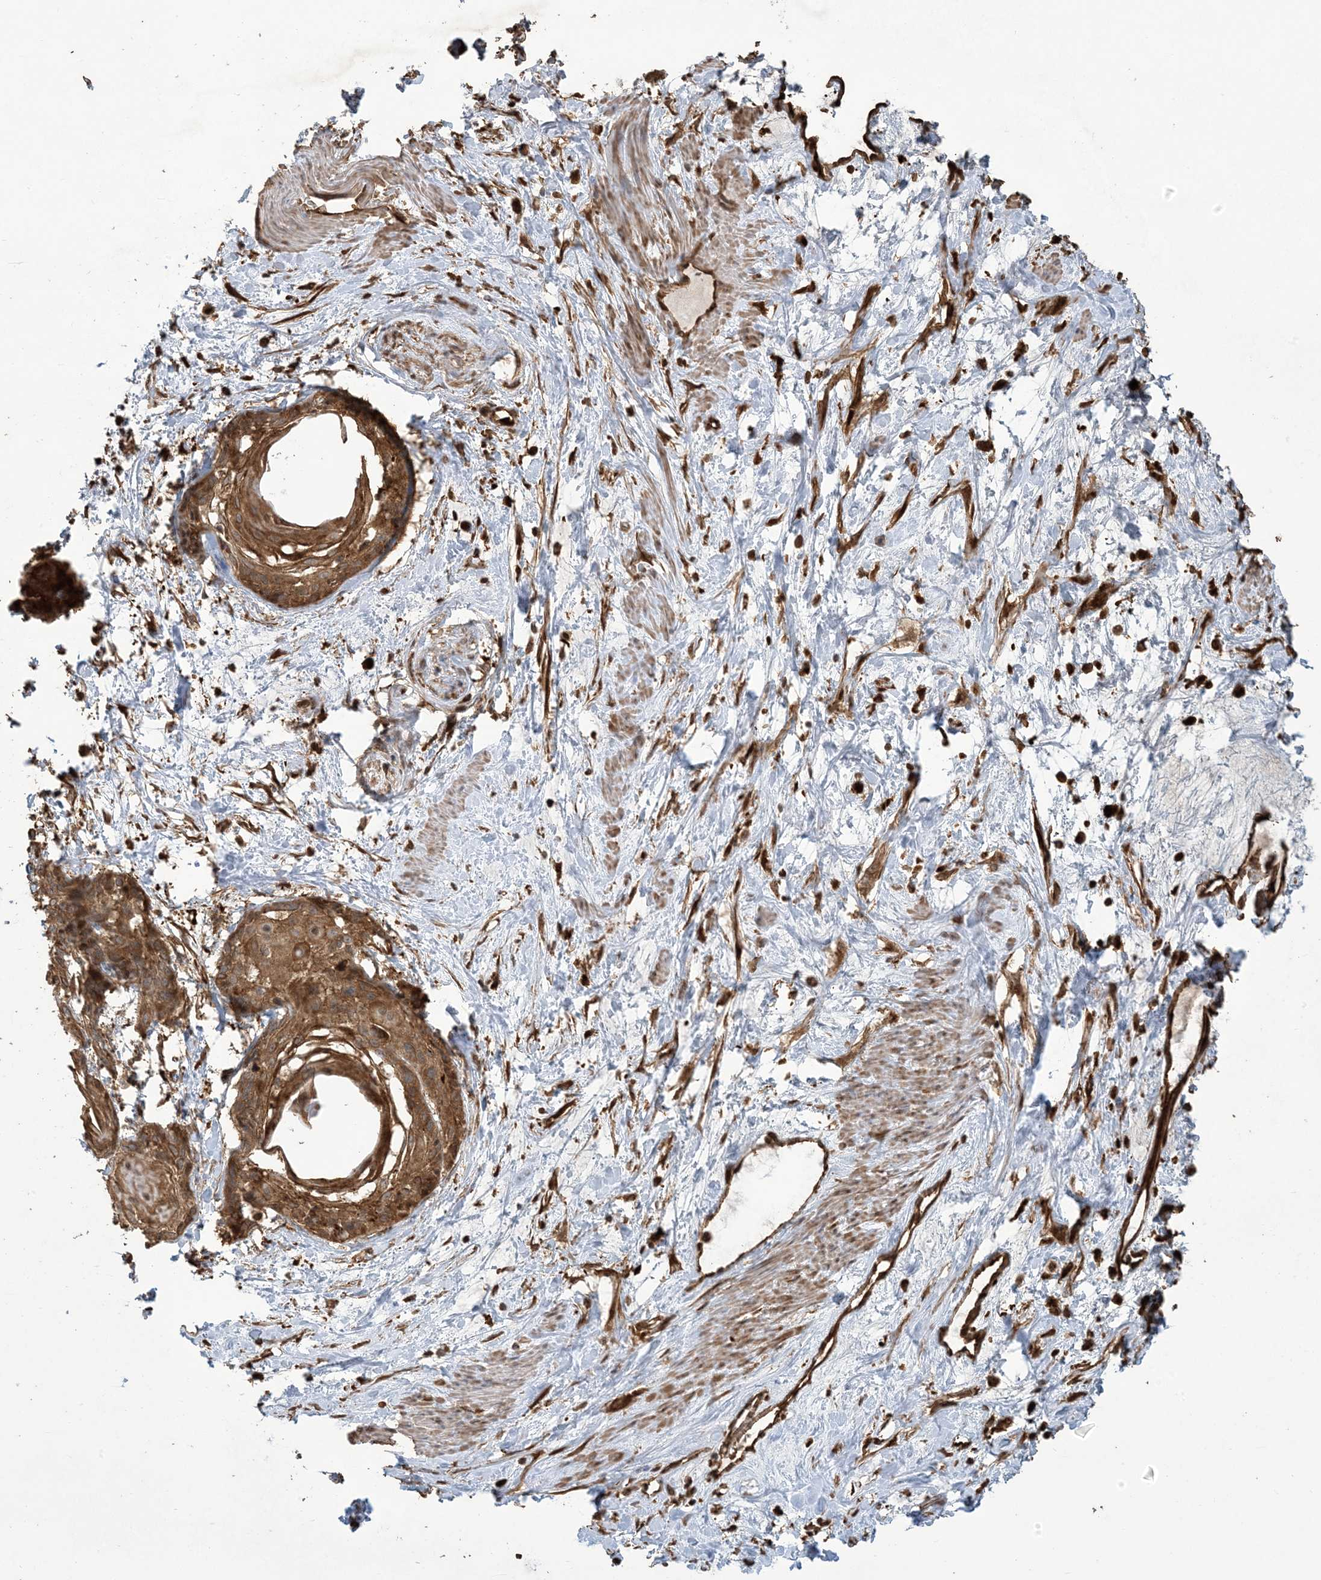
{"staining": {"intensity": "moderate", "quantity": ">75%", "location": "cytoplasmic/membranous"}, "tissue": "cervical cancer", "cell_type": "Tumor cells", "image_type": "cancer", "snomed": [{"axis": "morphology", "description": "Squamous cell carcinoma, NOS"}, {"axis": "topography", "description": "Cervix"}], "caption": "The image displays a brown stain indicating the presence of a protein in the cytoplasmic/membranous of tumor cells in cervical cancer (squamous cell carcinoma).", "gene": "KLHL18", "patient": {"sex": "female", "age": 57}}